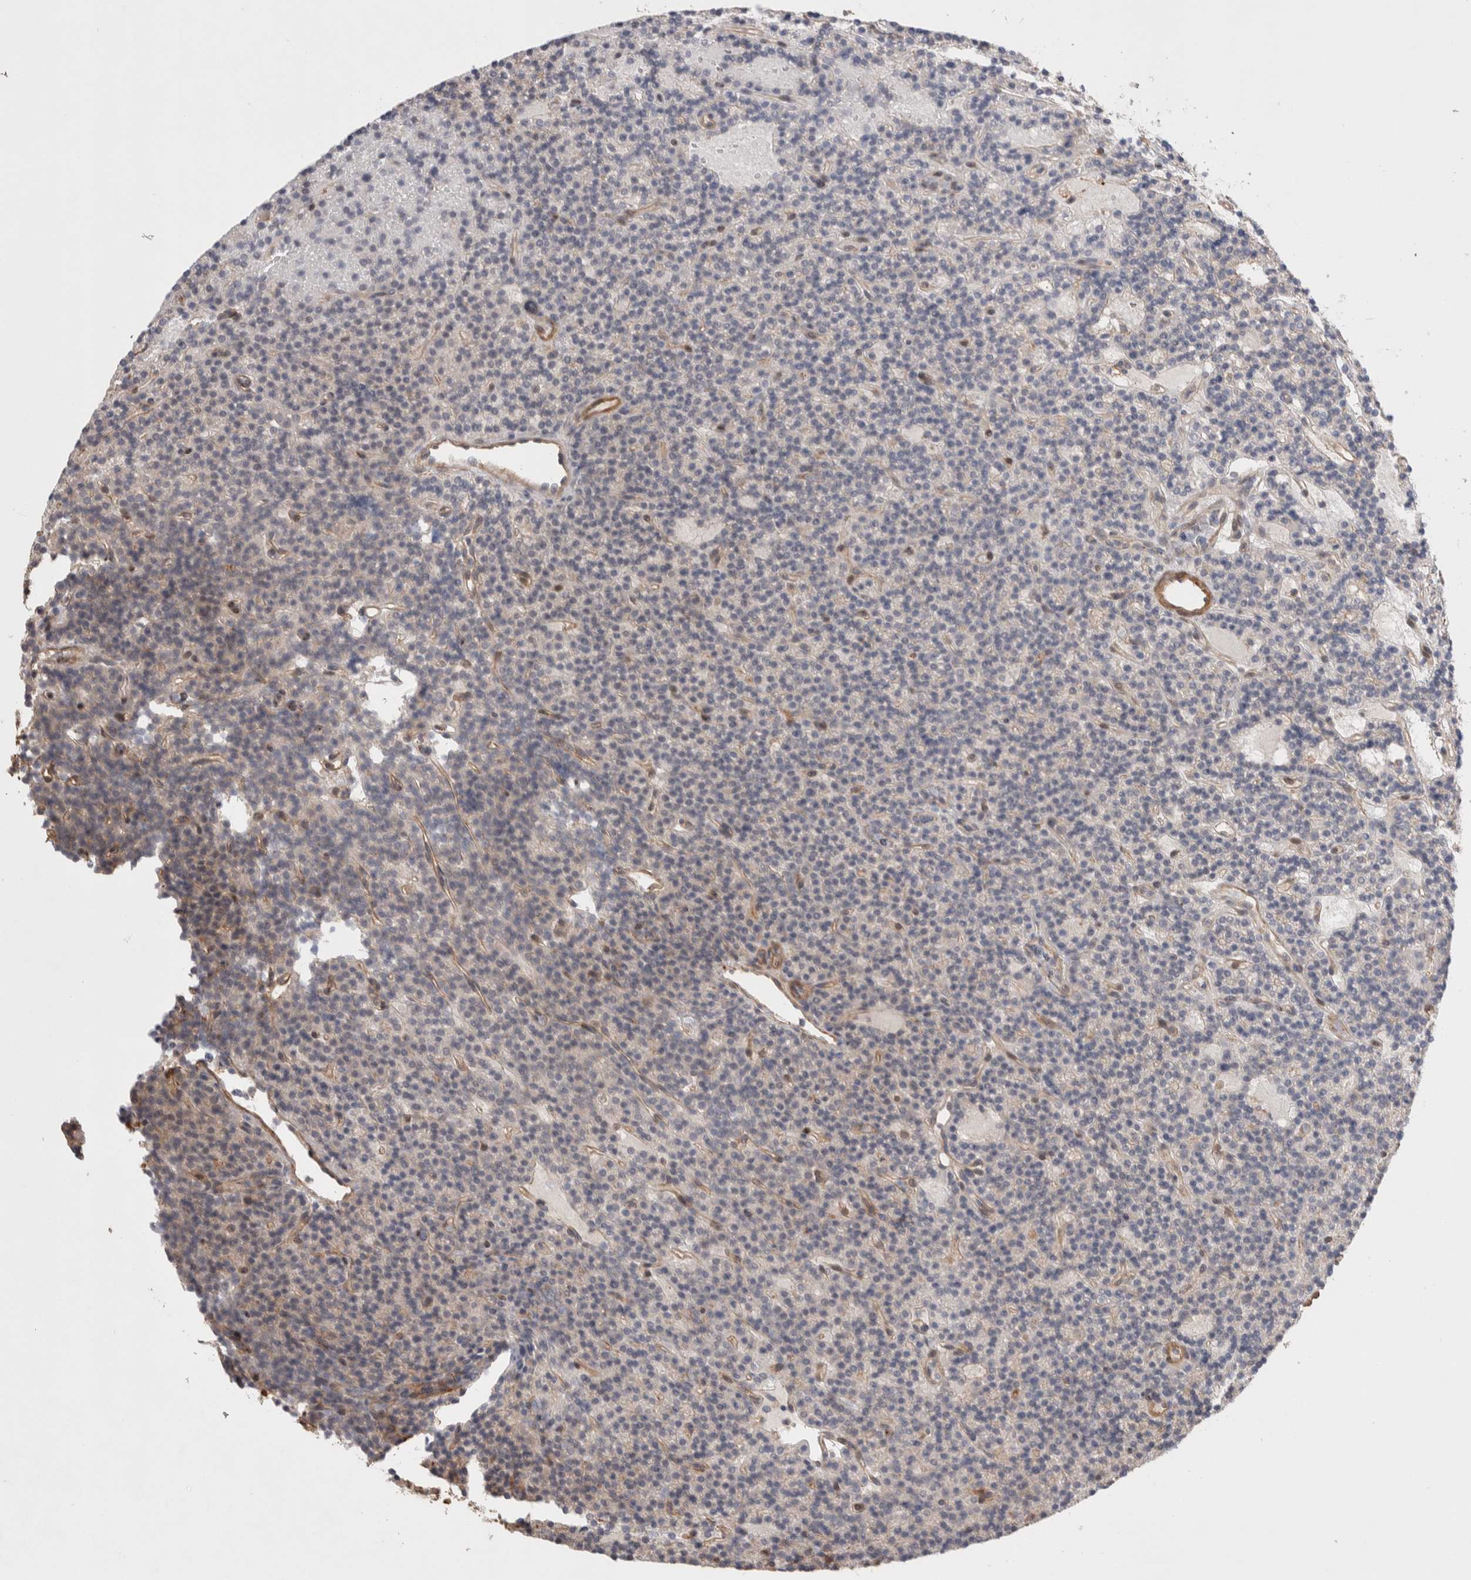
{"staining": {"intensity": "negative", "quantity": "none", "location": "none"}, "tissue": "parathyroid gland", "cell_type": "Glandular cells", "image_type": "normal", "snomed": [{"axis": "morphology", "description": "Normal tissue, NOS"}, {"axis": "topography", "description": "Parathyroid gland"}], "caption": "Glandular cells show no significant expression in unremarkable parathyroid gland.", "gene": "ZNF704", "patient": {"sex": "male", "age": 75}}